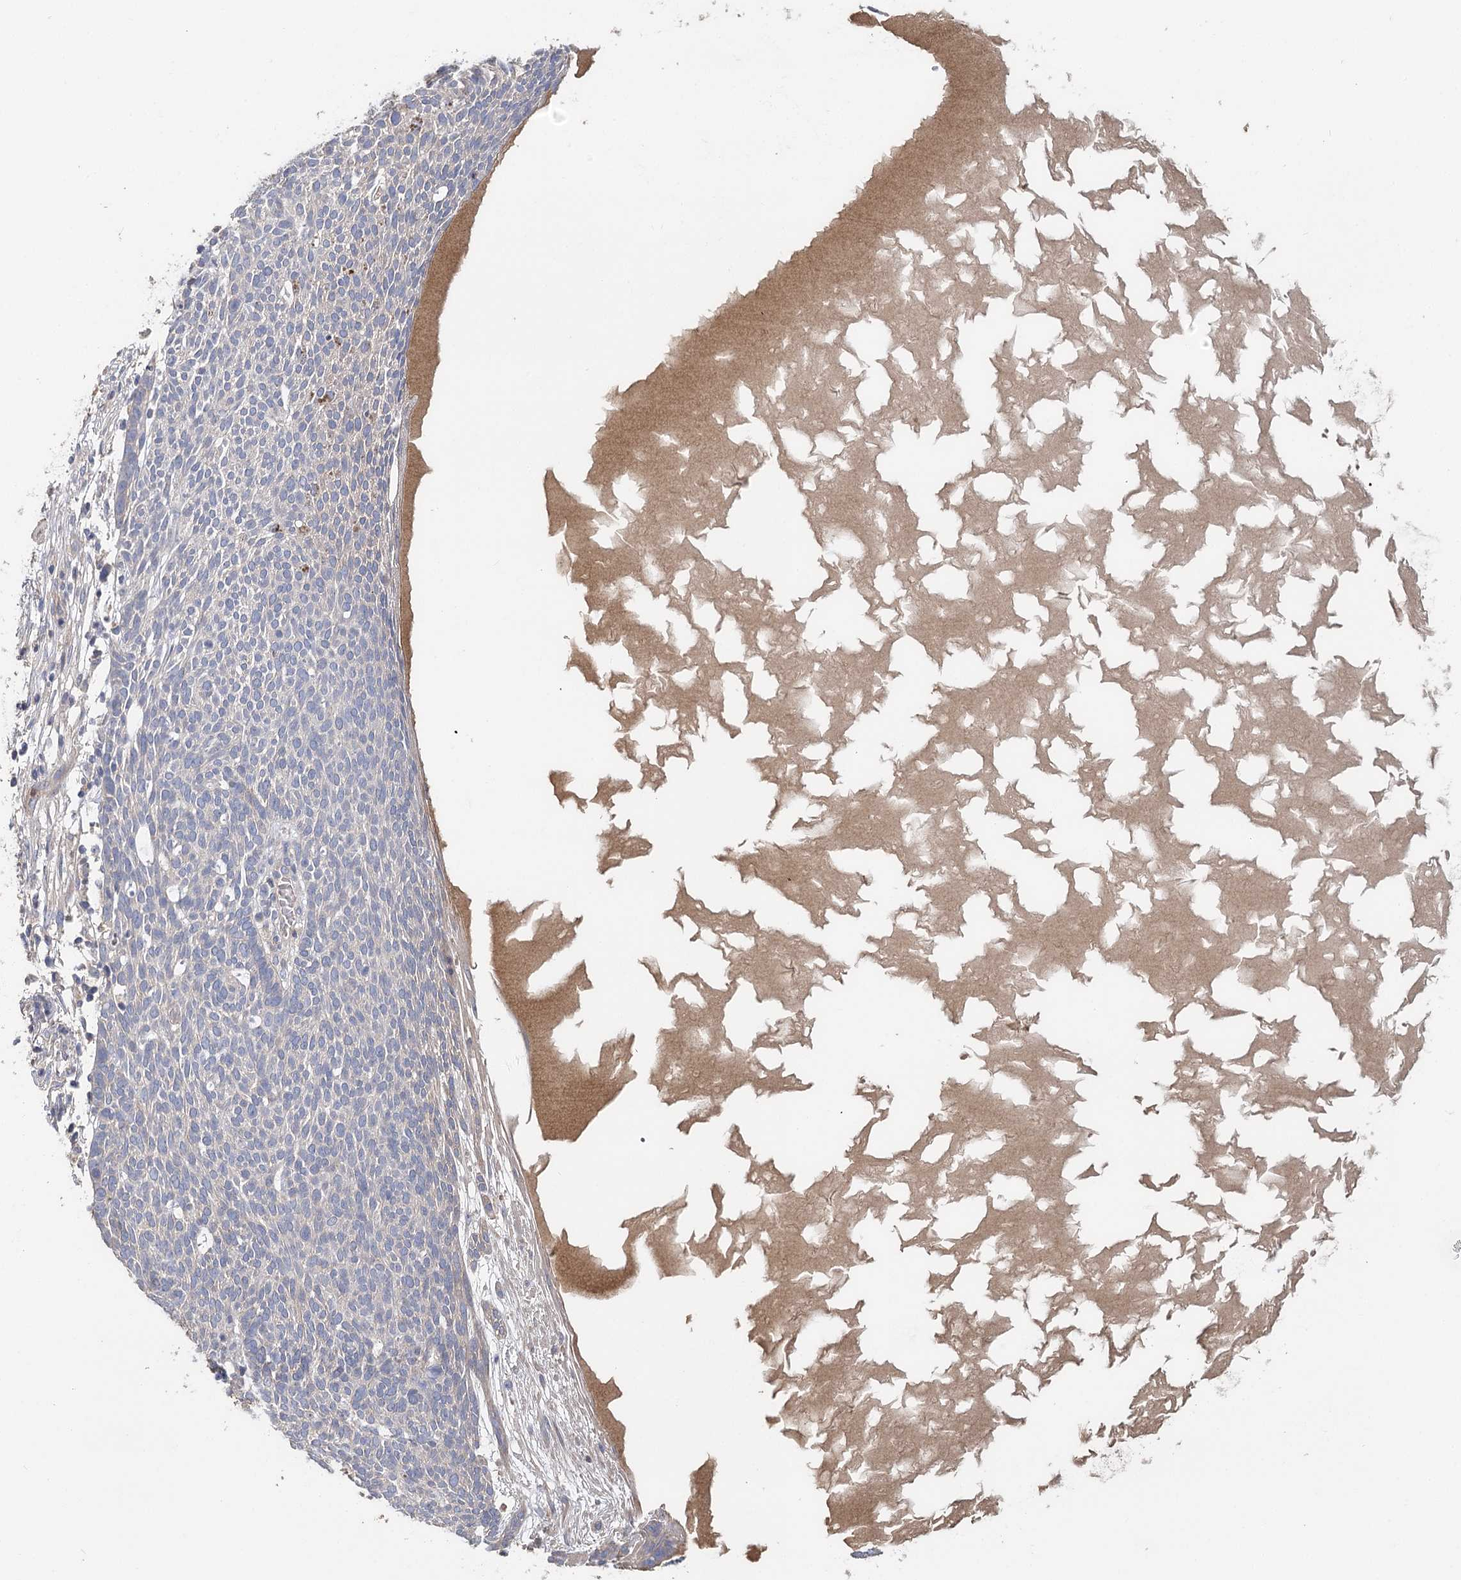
{"staining": {"intensity": "negative", "quantity": "none", "location": "none"}, "tissue": "skin cancer", "cell_type": "Tumor cells", "image_type": "cancer", "snomed": [{"axis": "morphology", "description": "Squamous cell carcinoma, NOS"}, {"axis": "topography", "description": "Skin"}], "caption": "An image of human squamous cell carcinoma (skin) is negative for staining in tumor cells.", "gene": "EPB41L5", "patient": {"sex": "female", "age": 90}}